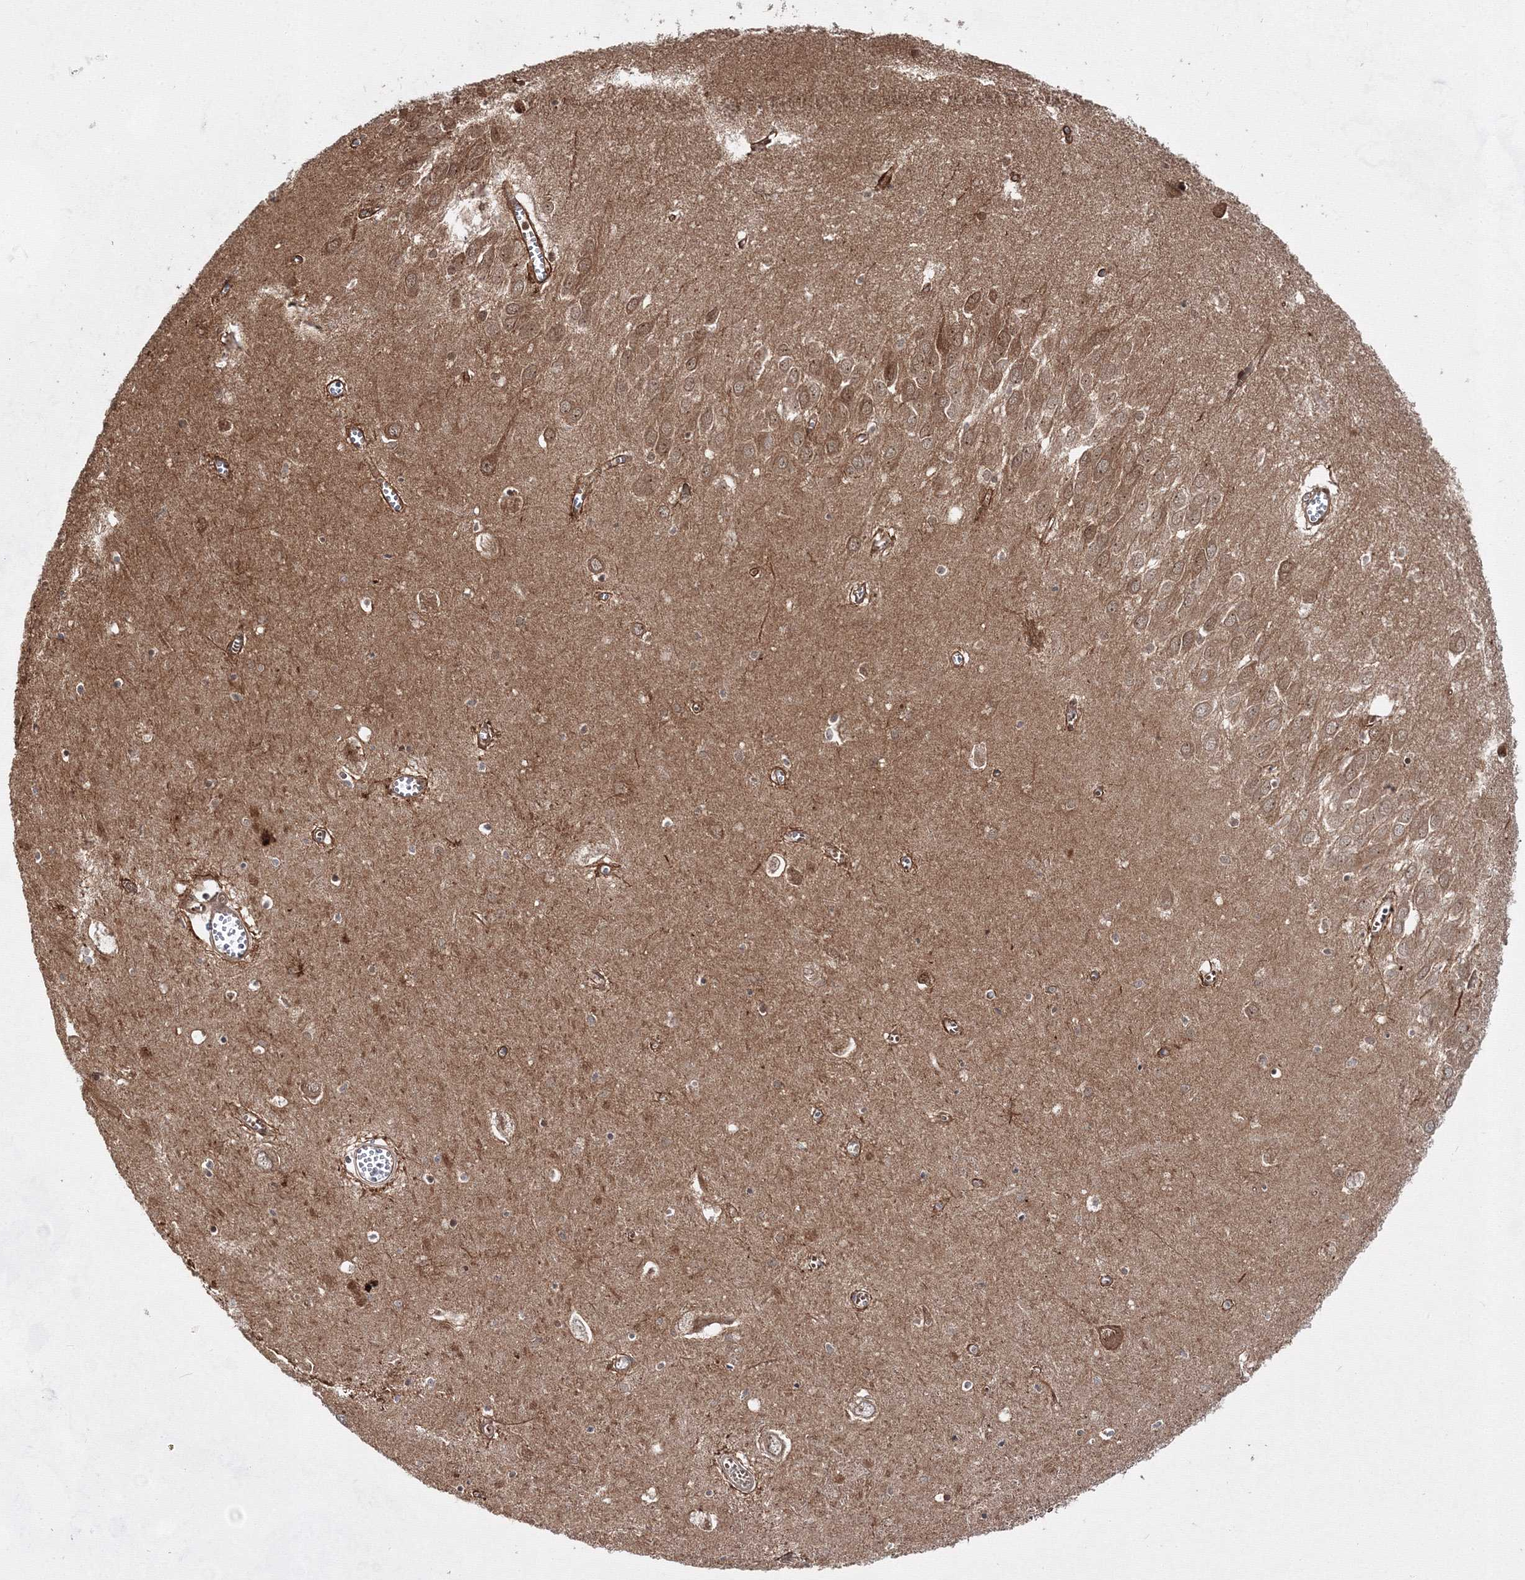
{"staining": {"intensity": "moderate", "quantity": ">75%", "location": "cytoplasmic/membranous,nuclear"}, "tissue": "hippocampus", "cell_type": "Glial cells", "image_type": "normal", "snomed": [{"axis": "morphology", "description": "Normal tissue, NOS"}, {"axis": "topography", "description": "Hippocampus"}], "caption": "Glial cells show medium levels of moderate cytoplasmic/membranous,nuclear positivity in about >75% of cells in benign human hippocampus. (Brightfield microscopy of DAB IHC at high magnification).", "gene": "EXOC6", "patient": {"sex": "male", "age": 70}}